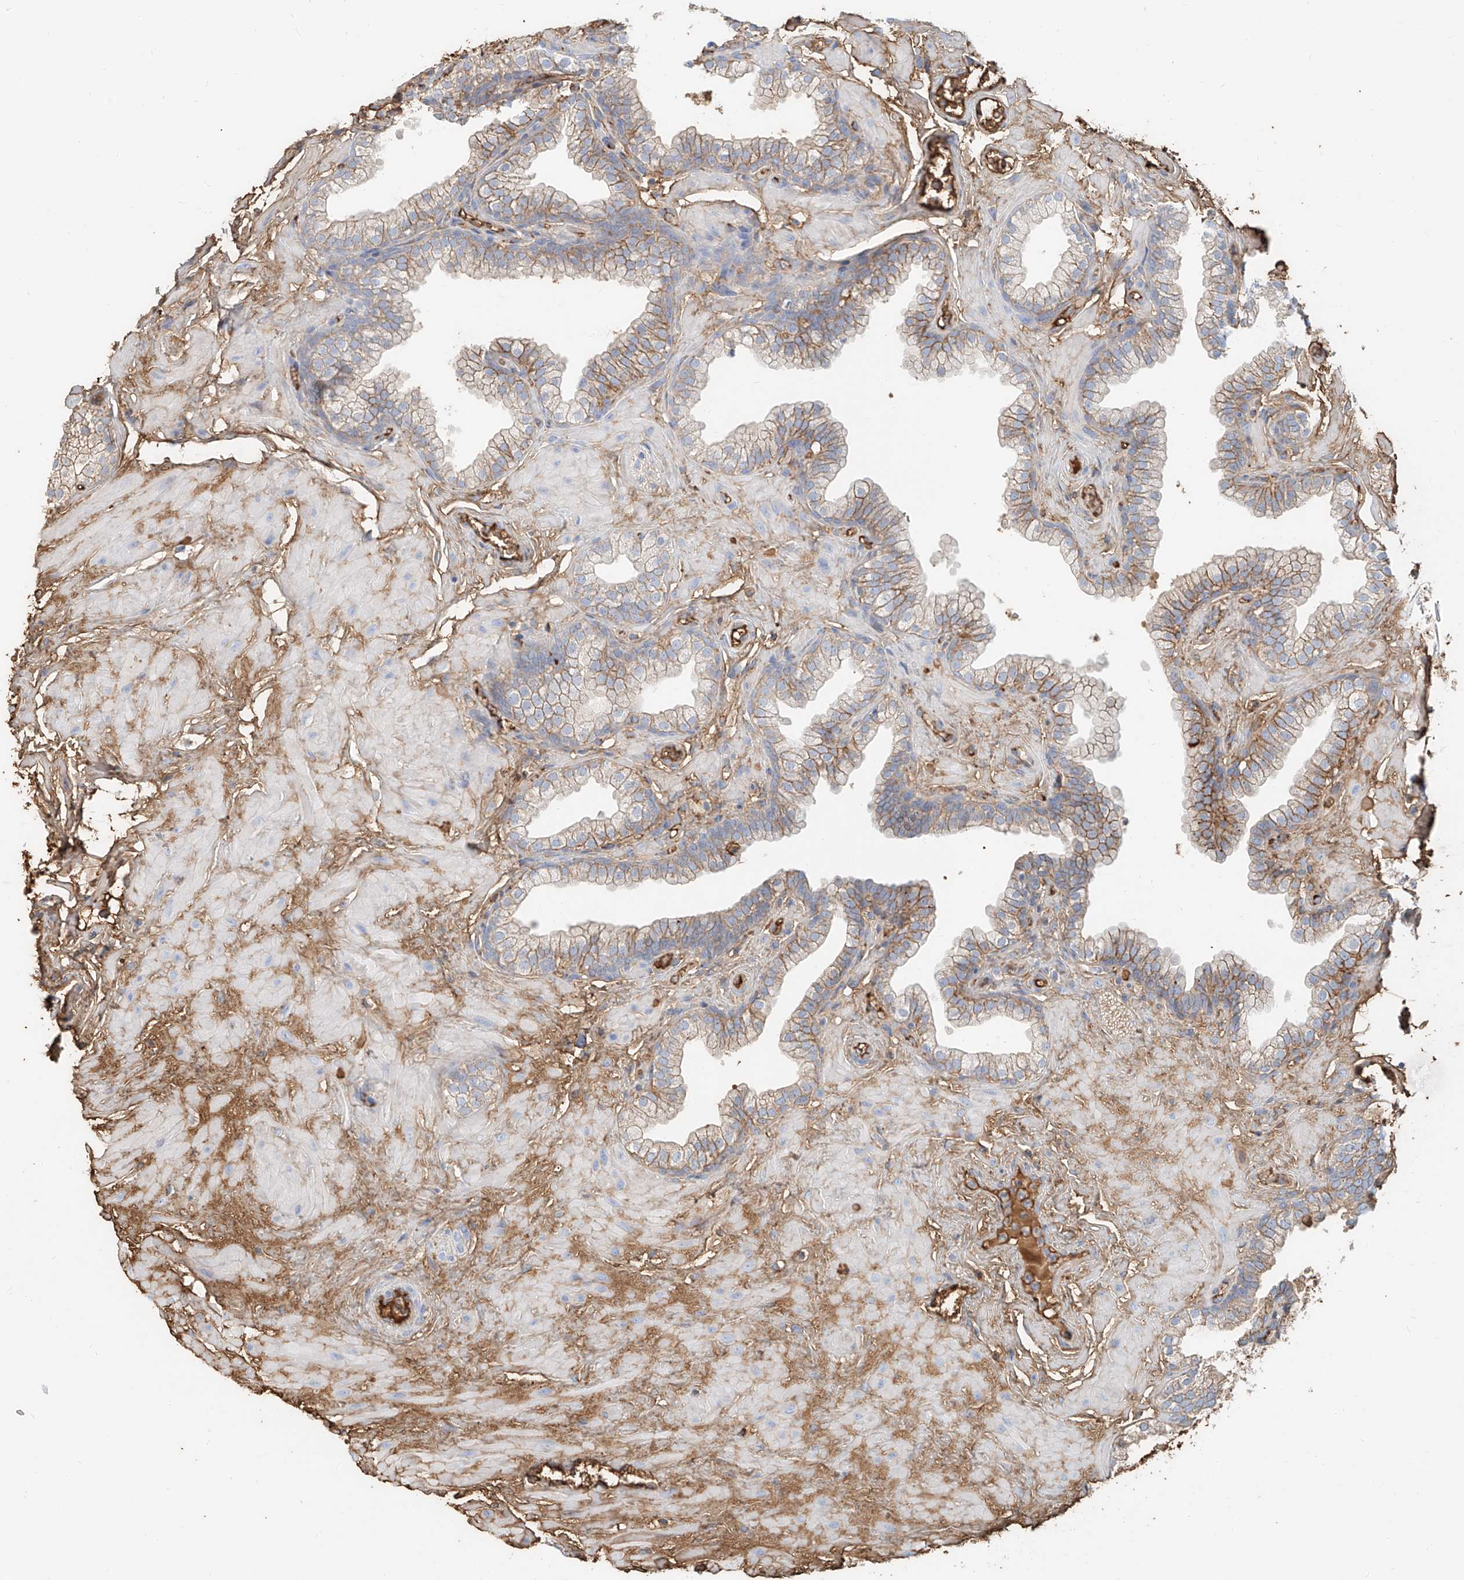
{"staining": {"intensity": "moderate", "quantity": "25%-75%", "location": "cytoplasmic/membranous"}, "tissue": "prostate", "cell_type": "Glandular cells", "image_type": "normal", "snomed": [{"axis": "morphology", "description": "Normal tissue, NOS"}, {"axis": "morphology", "description": "Urothelial carcinoma, Low grade"}, {"axis": "topography", "description": "Urinary bladder"}, {"axis": "topography", "description": "Prostate"}], "caption": "The photomicrograph demonstrates staining of normal prostate, revealing moderate cytoplasmic/membranous protein staining (brown color) within glandular cells.", "gene": "ZFP30", "patient": {"sex": "male", "age": 60}}